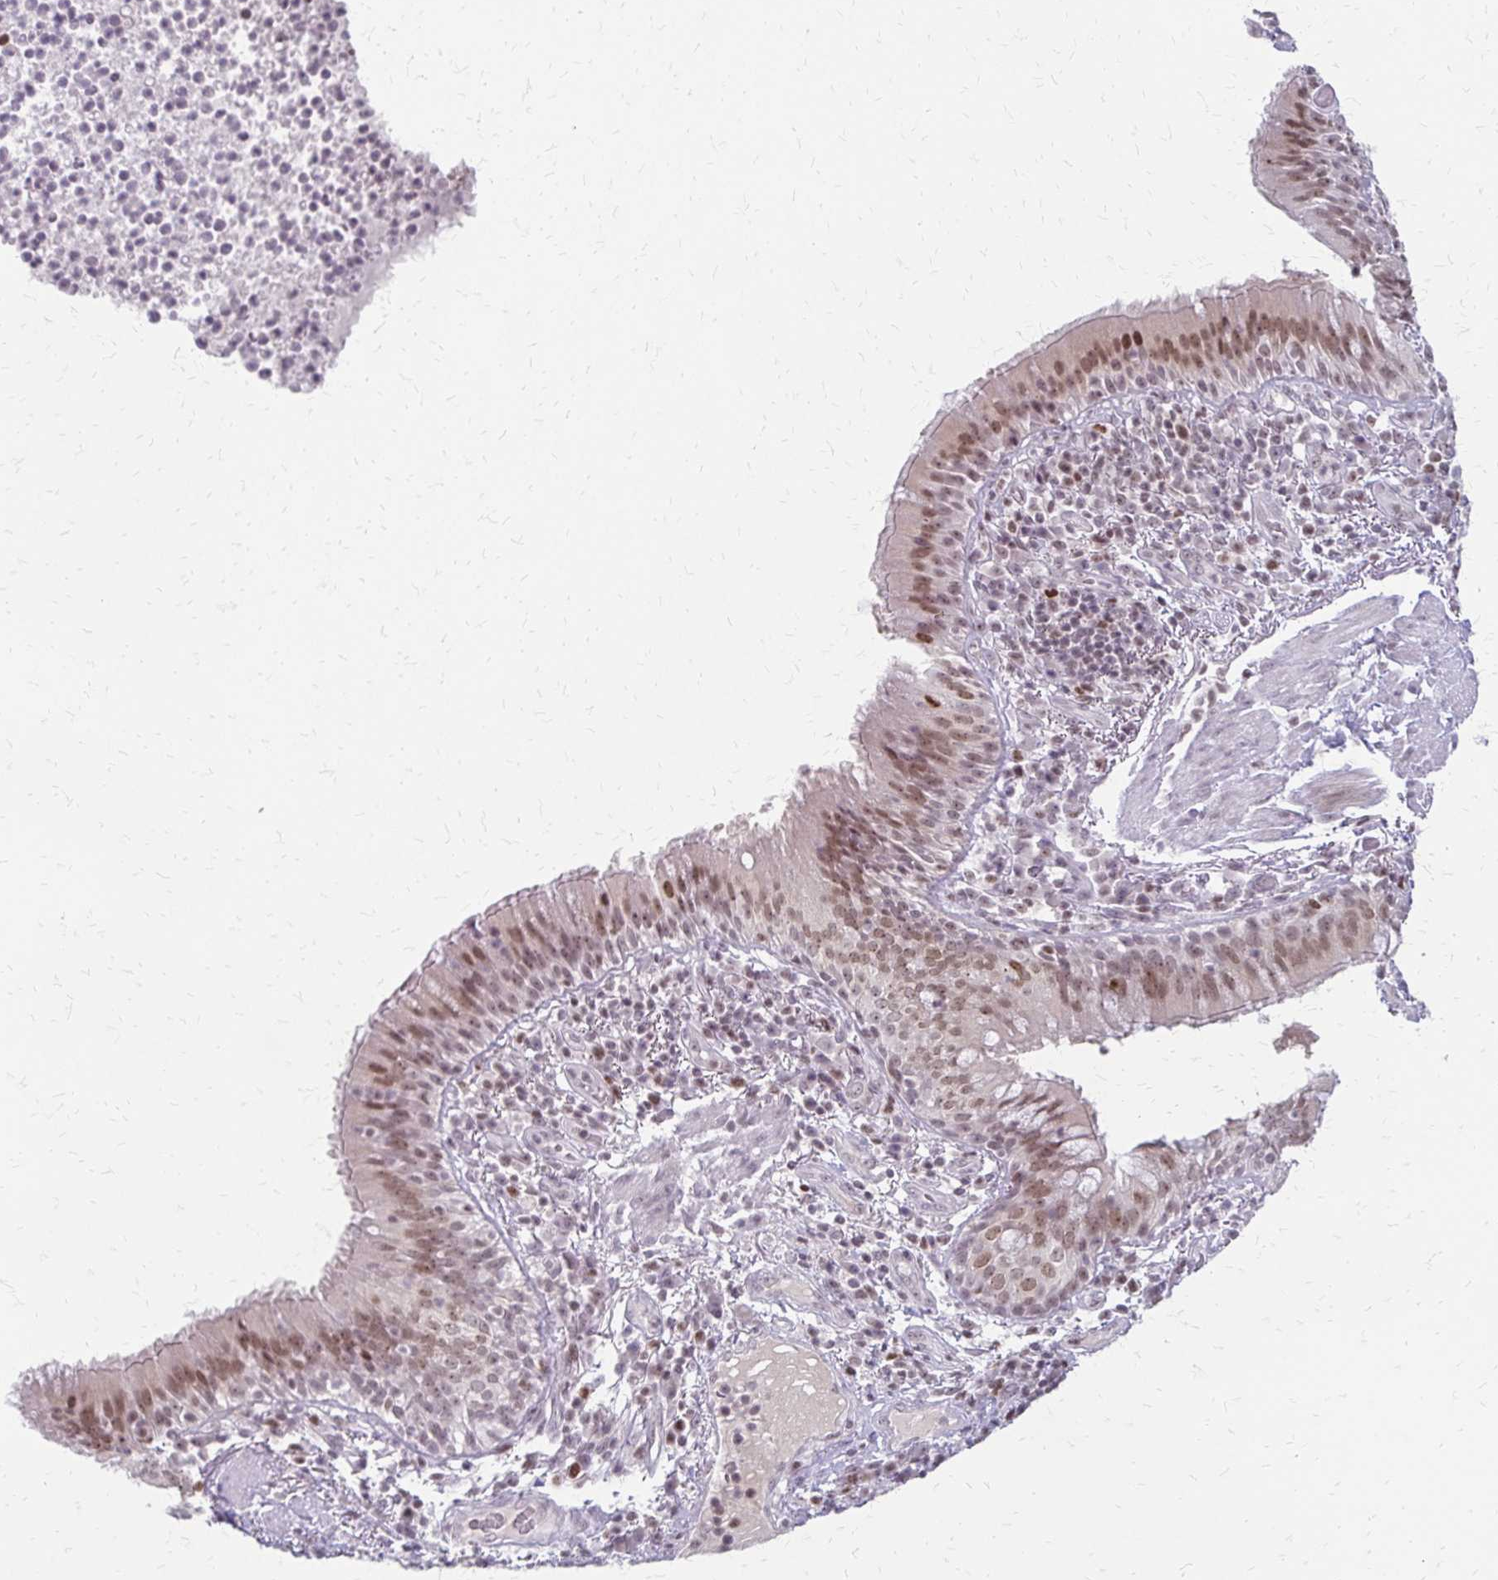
{"staining": {"intensity": "moderate", "quantity": ">75%", "location": "nuclear"}, "tissue": "bronchus", "cell_type": "Respiratory epithelial cells", "image_type": "normal", "snomed": [{"axis": "morphology", "description": "Normal tissue, NOS"}, {"axis": "topography", "description": "Cartilage tissue"}, {"axis": "topography", "description": "Bronchus"}], "caption": "High-magnification brightfield microscopy of benign bronchus stained with DAB (3,3'-diaminobenzidine) (brown) and counterstained with hematoxylin (blue). respiratory epithelial cells exhibit moderate nuclear expression is present in about>75% of cells.", "gene": "EED", "patient": {"sex": "male", "age": 56}}